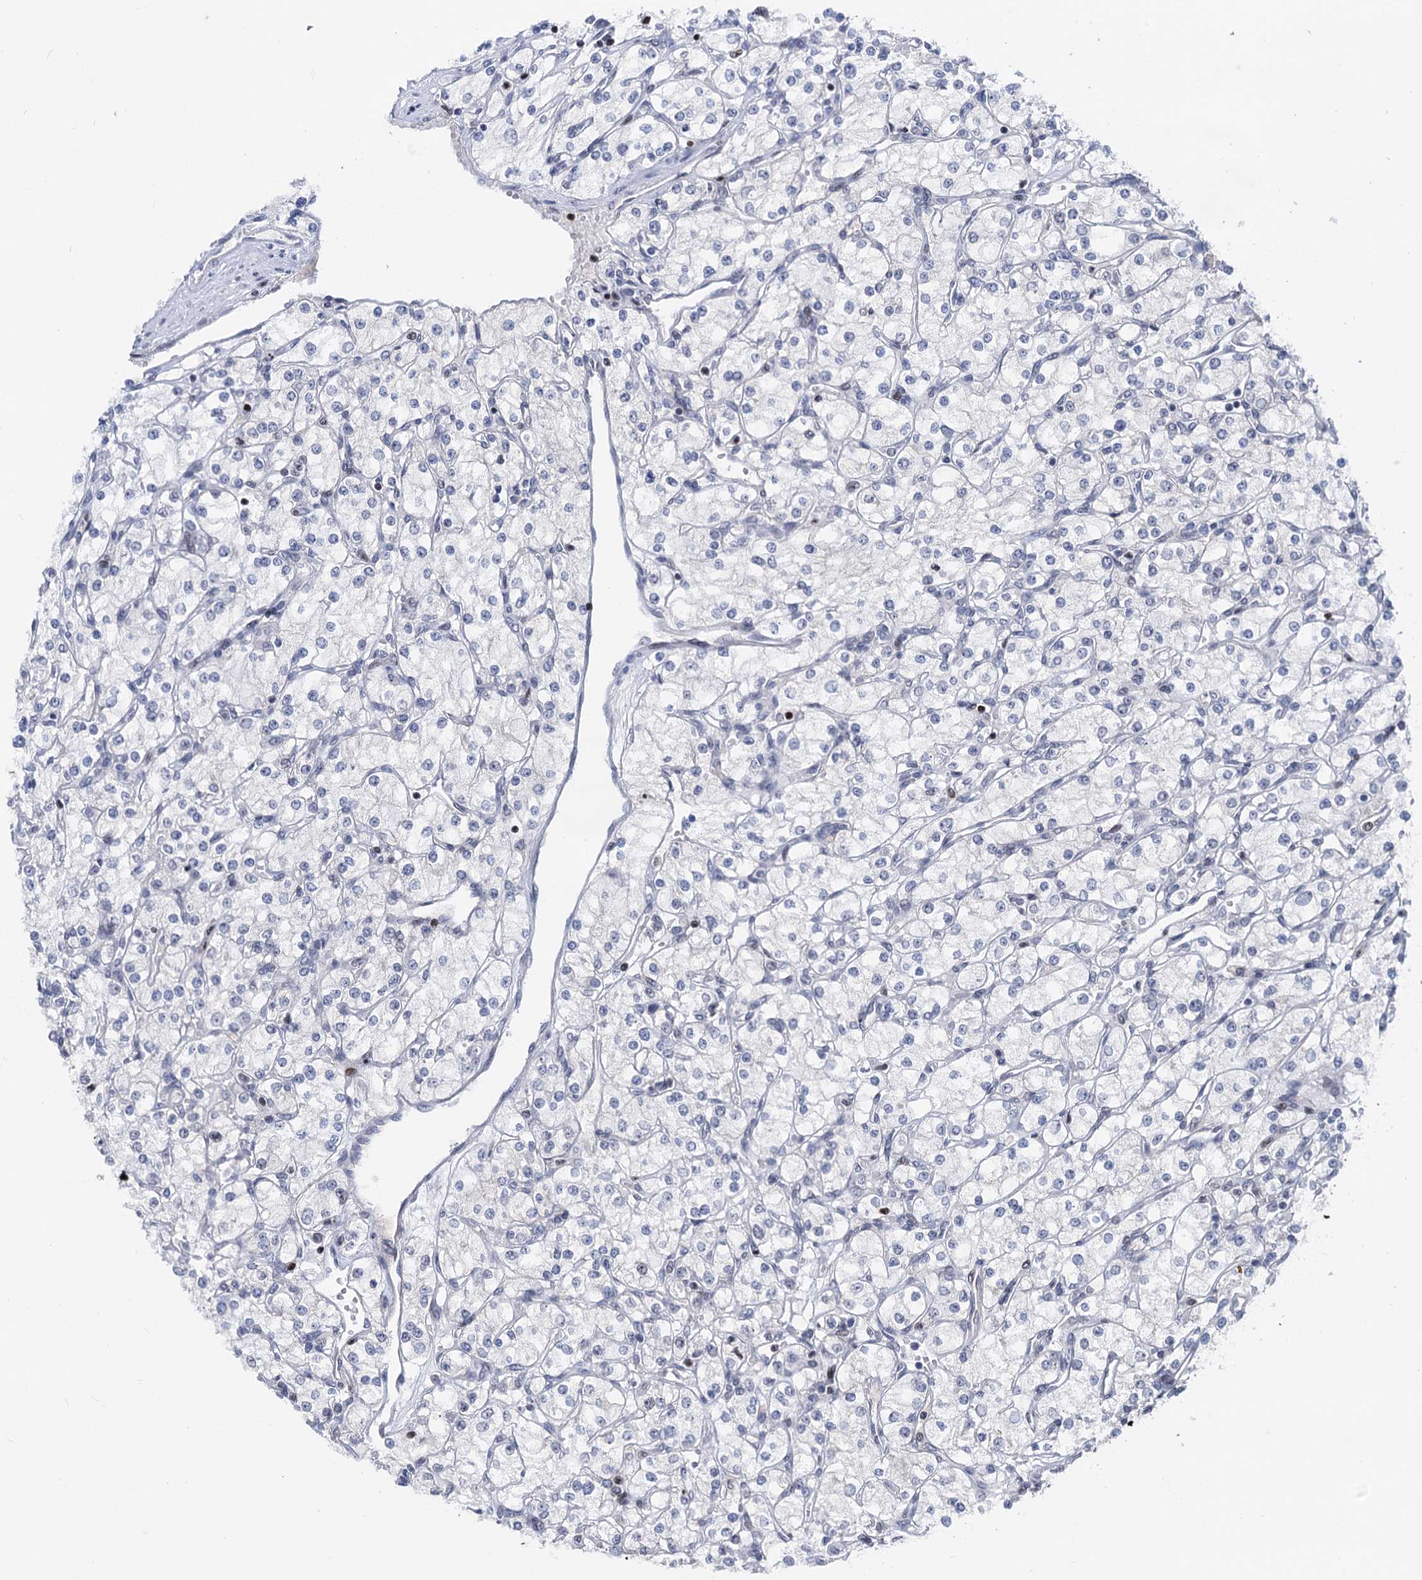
{"staining": {"intensity": "negative", "quantity": "none", "location": "none"}, "tissue": "renal cancer", "cell_type": "Tumor cells", "image_type": "cancer", "snomed": [{"axis": "morphology", "description": "Adenocarcinoma, NOS"}, {"axis": "topography", "description": "Kidney"}], "caption": "Immunohistochemical staining of human renal cancer displays no significant staining in tumor cells. Nuclei are stained in blue.", "gene": "ZCCHC10", "patient": {"sex": "male", "age": 80}}